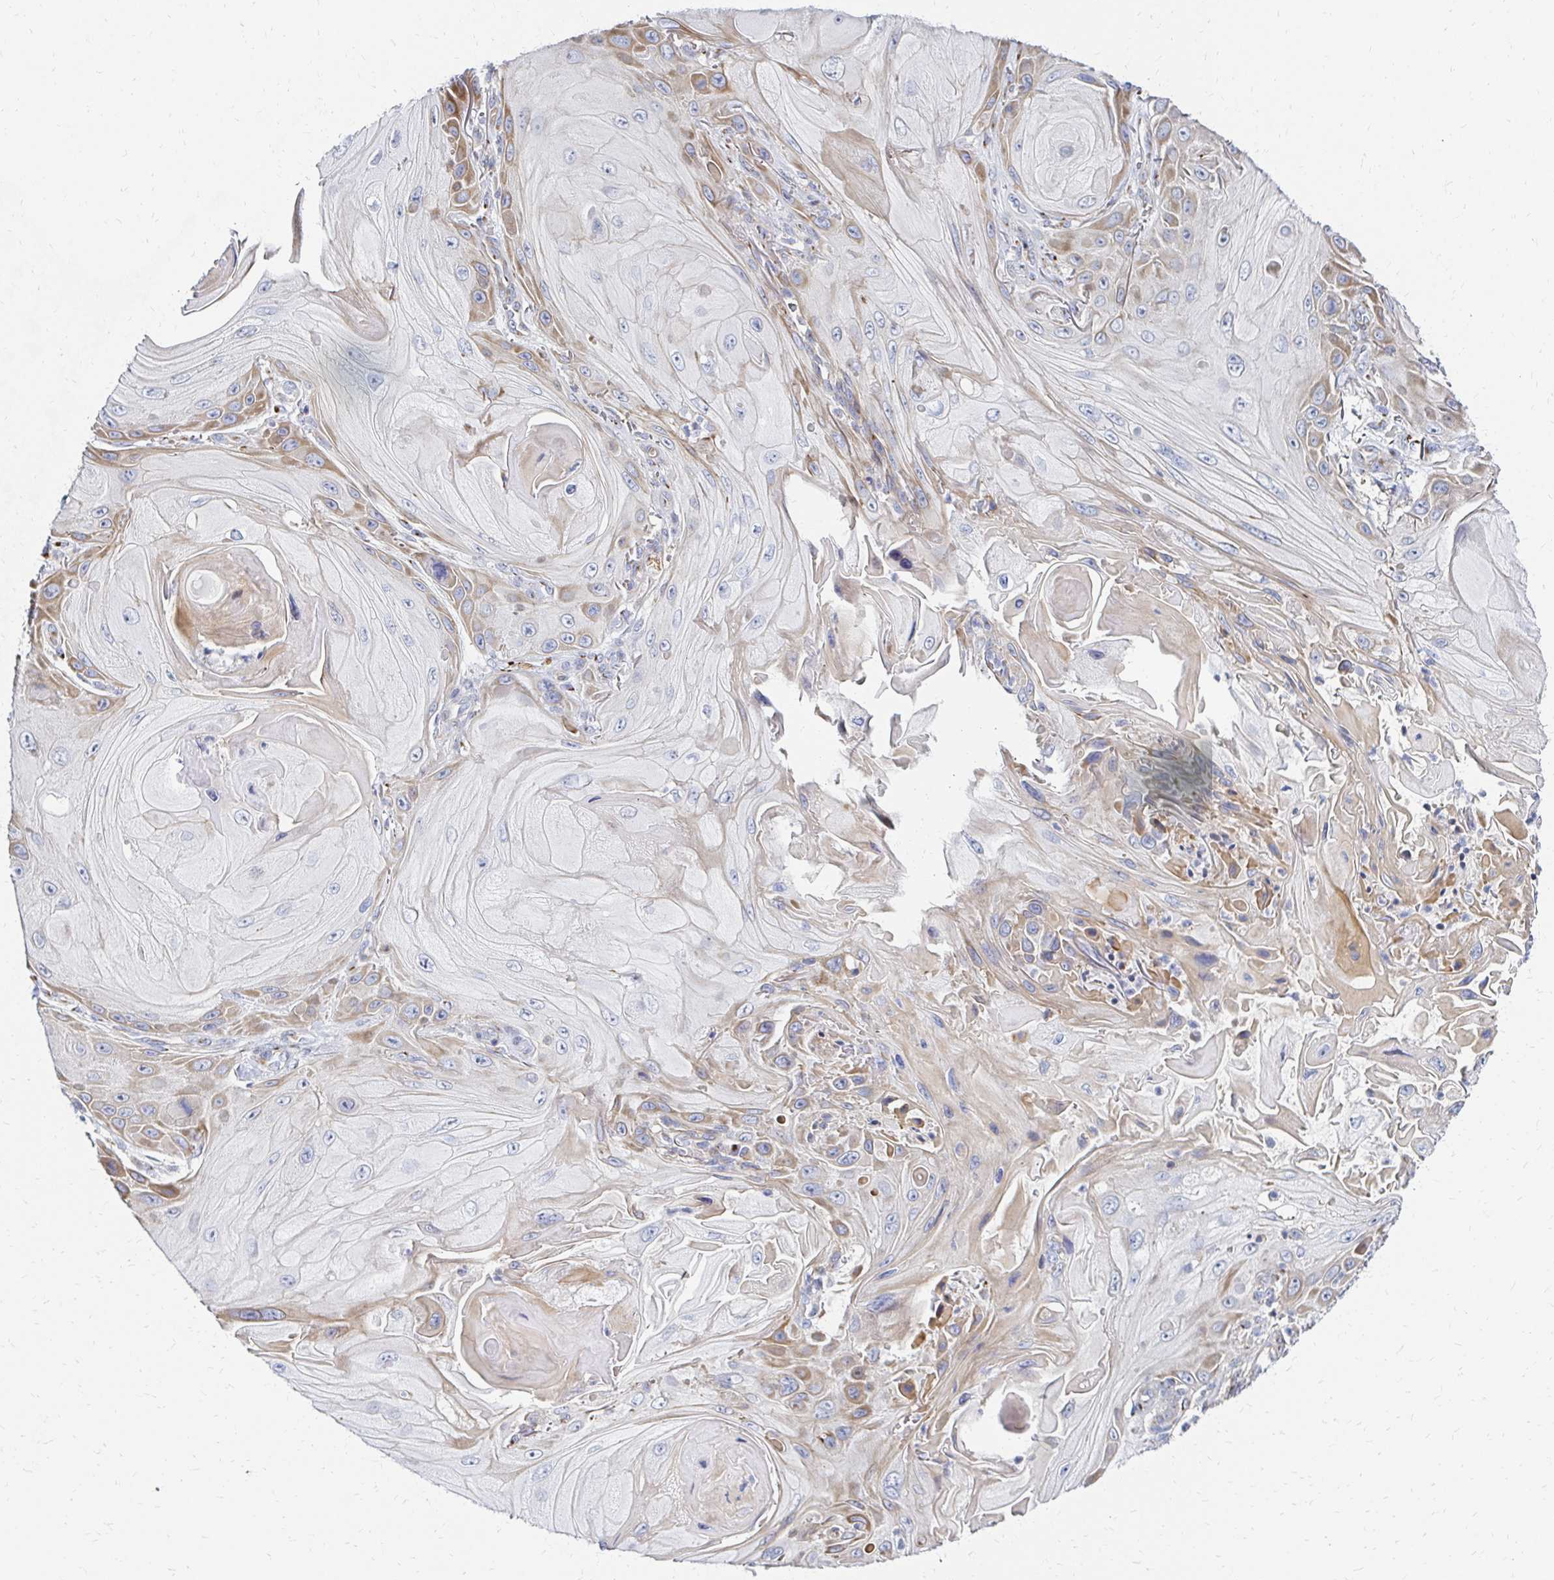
{"staining": {"intensity": "weak", "quantity": "25%-75%", "location": "cytoplasmic/membranous"}, "tissue": "skin cancer", "cell_type": "Tumor cells", "image_type": "cancer", "snomed": [{"axis": "morphology", "description": "Squamous cell carcinoma, NOS"}, {"axis": "topography", "description": "Skin"}], "caption": "A photomicrograph of squamous cell carcinoma (skin) stained for a protein displays weak cytoplasmic/membranous brown staining in tumor cells.", "gene": "MAN1A1", "patient": {"sex": "female", "age": 94}}